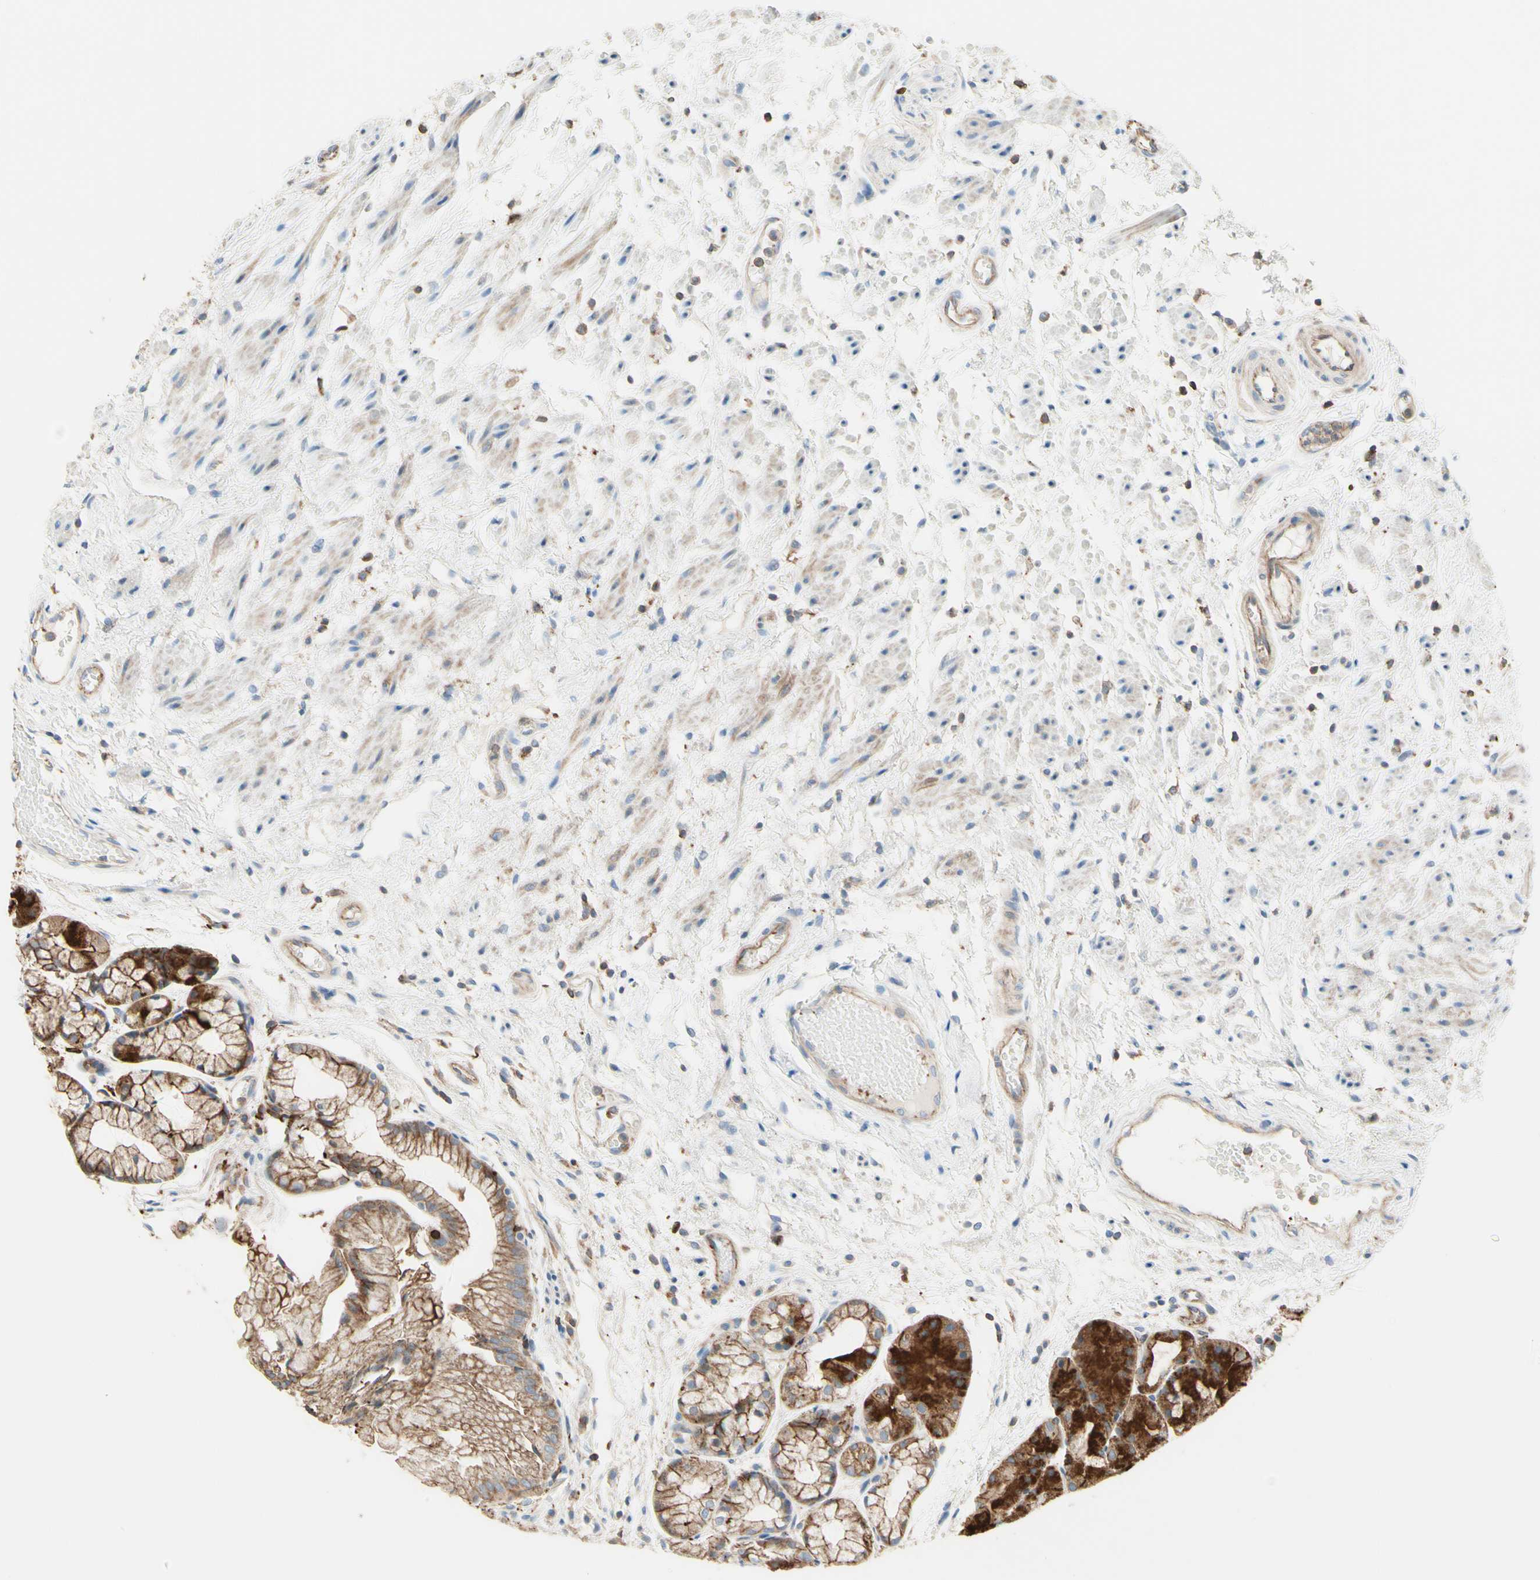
{"staining": {"intensity": "strong", "quantity": "25%-75%", "location": "cytoplasmic/membranous"}, "tissue": "stomach", "cell_type": "Glandular cells", "image_type": "normal", "snomed": [{"axis": "morphology", "description": "Normal tissue, NOS"}, {"axis": "topography", "description": "Stomach, upper"}], "caption": "Strong cytoplasmic/membranous staining for a protein is seen in approximately 25%-75% of glandular cells of benign stomach using IHC.", "gene": "SEMA4C", "patient": {"sex": "male", "age": 72}}